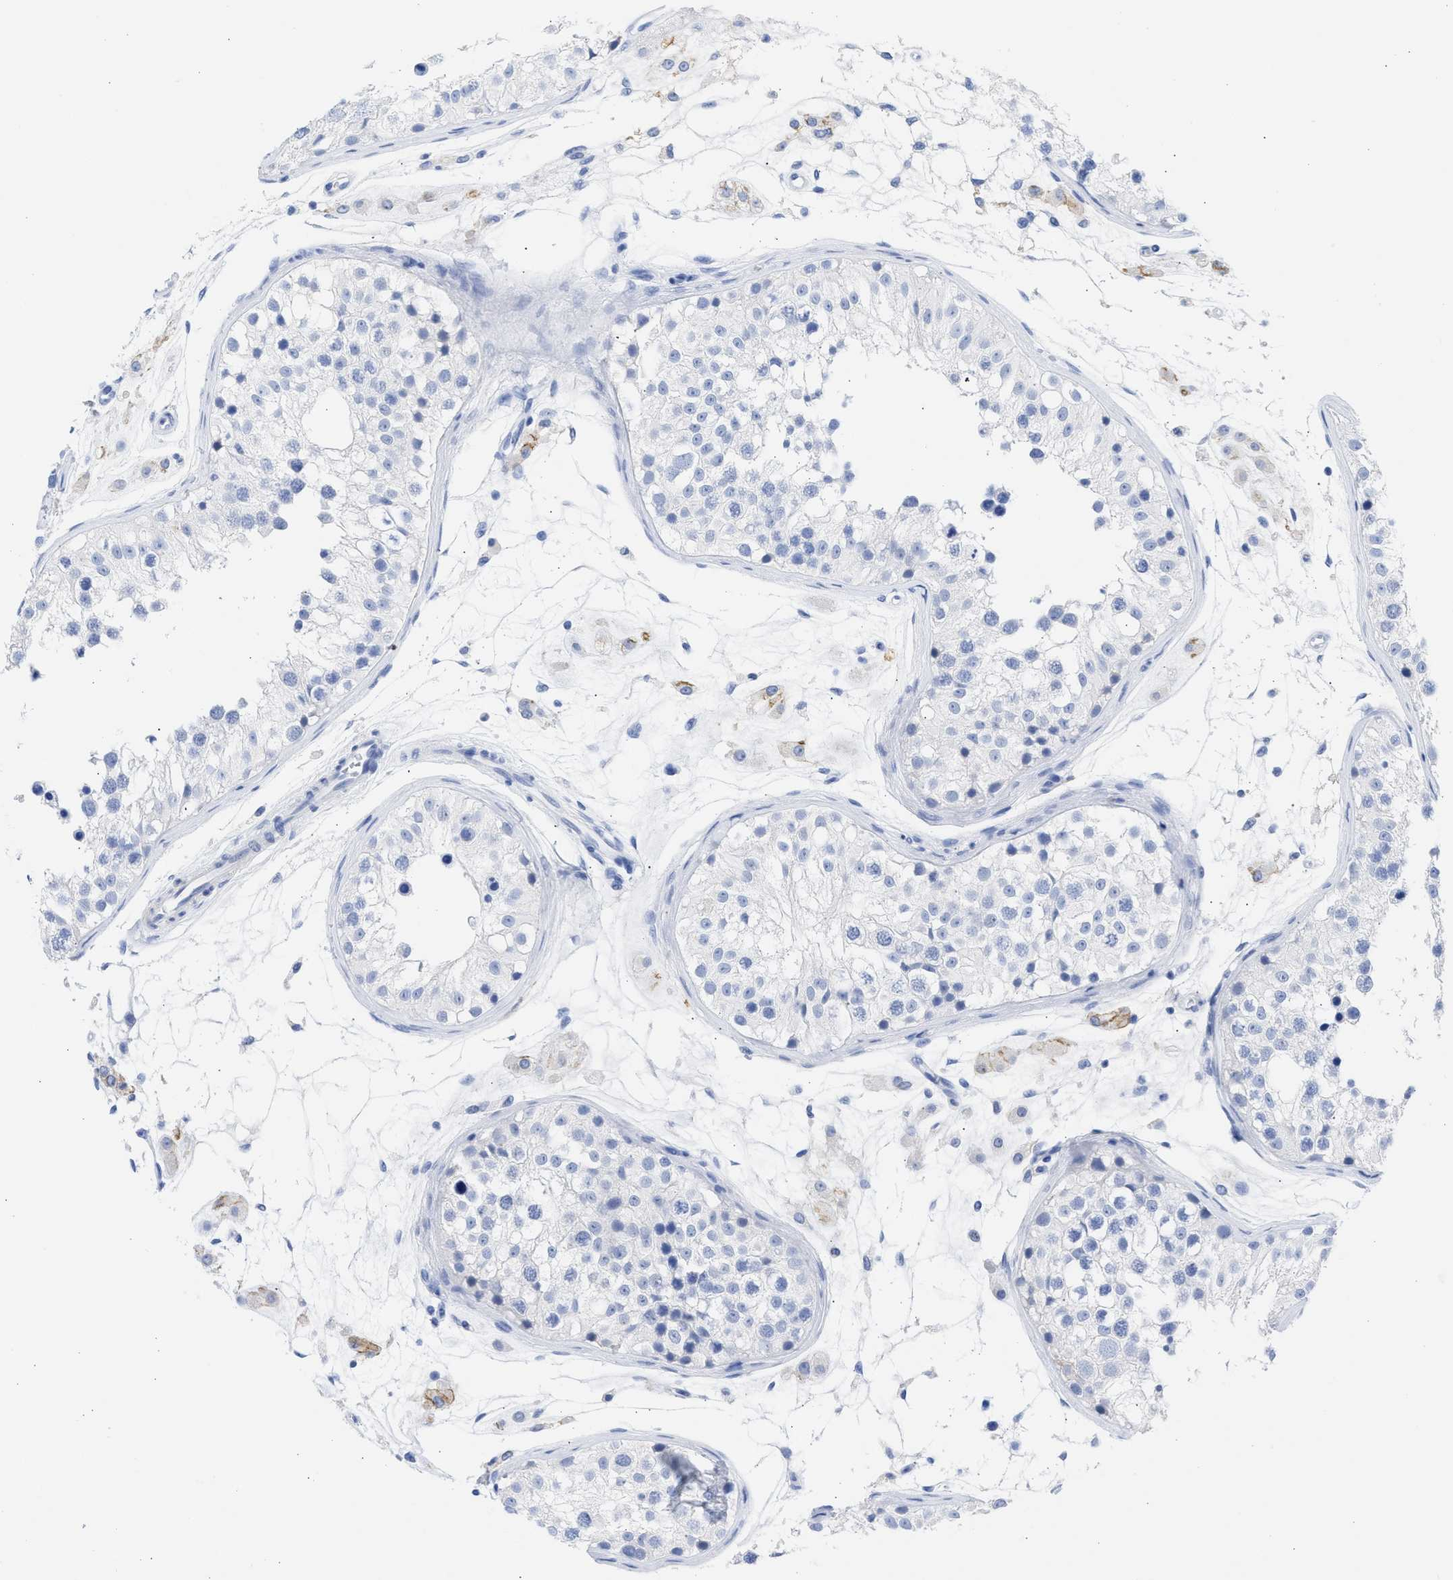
{"staining": {"intensity": "negative", "quantity": "none", "location": "none"}, "tissue": "testis", "cell_type": "Cells in seminiferous ducts", "image_type": "normal", "snomed": [{"axis": "morphology", "description": "Normal tissue, NOS"}, {"axis": "morphology", "description": "Adenocarcinoma, metastatic, NOS"}, {"axis": "topography", "description": "Testis"}], "caption": "Protein analysis of unremarkable testis exhibits no significant positivity in cells in seminiferous ducts.", "gene": "NCAM1", "patient": {"sex": "male", "age": 26}}